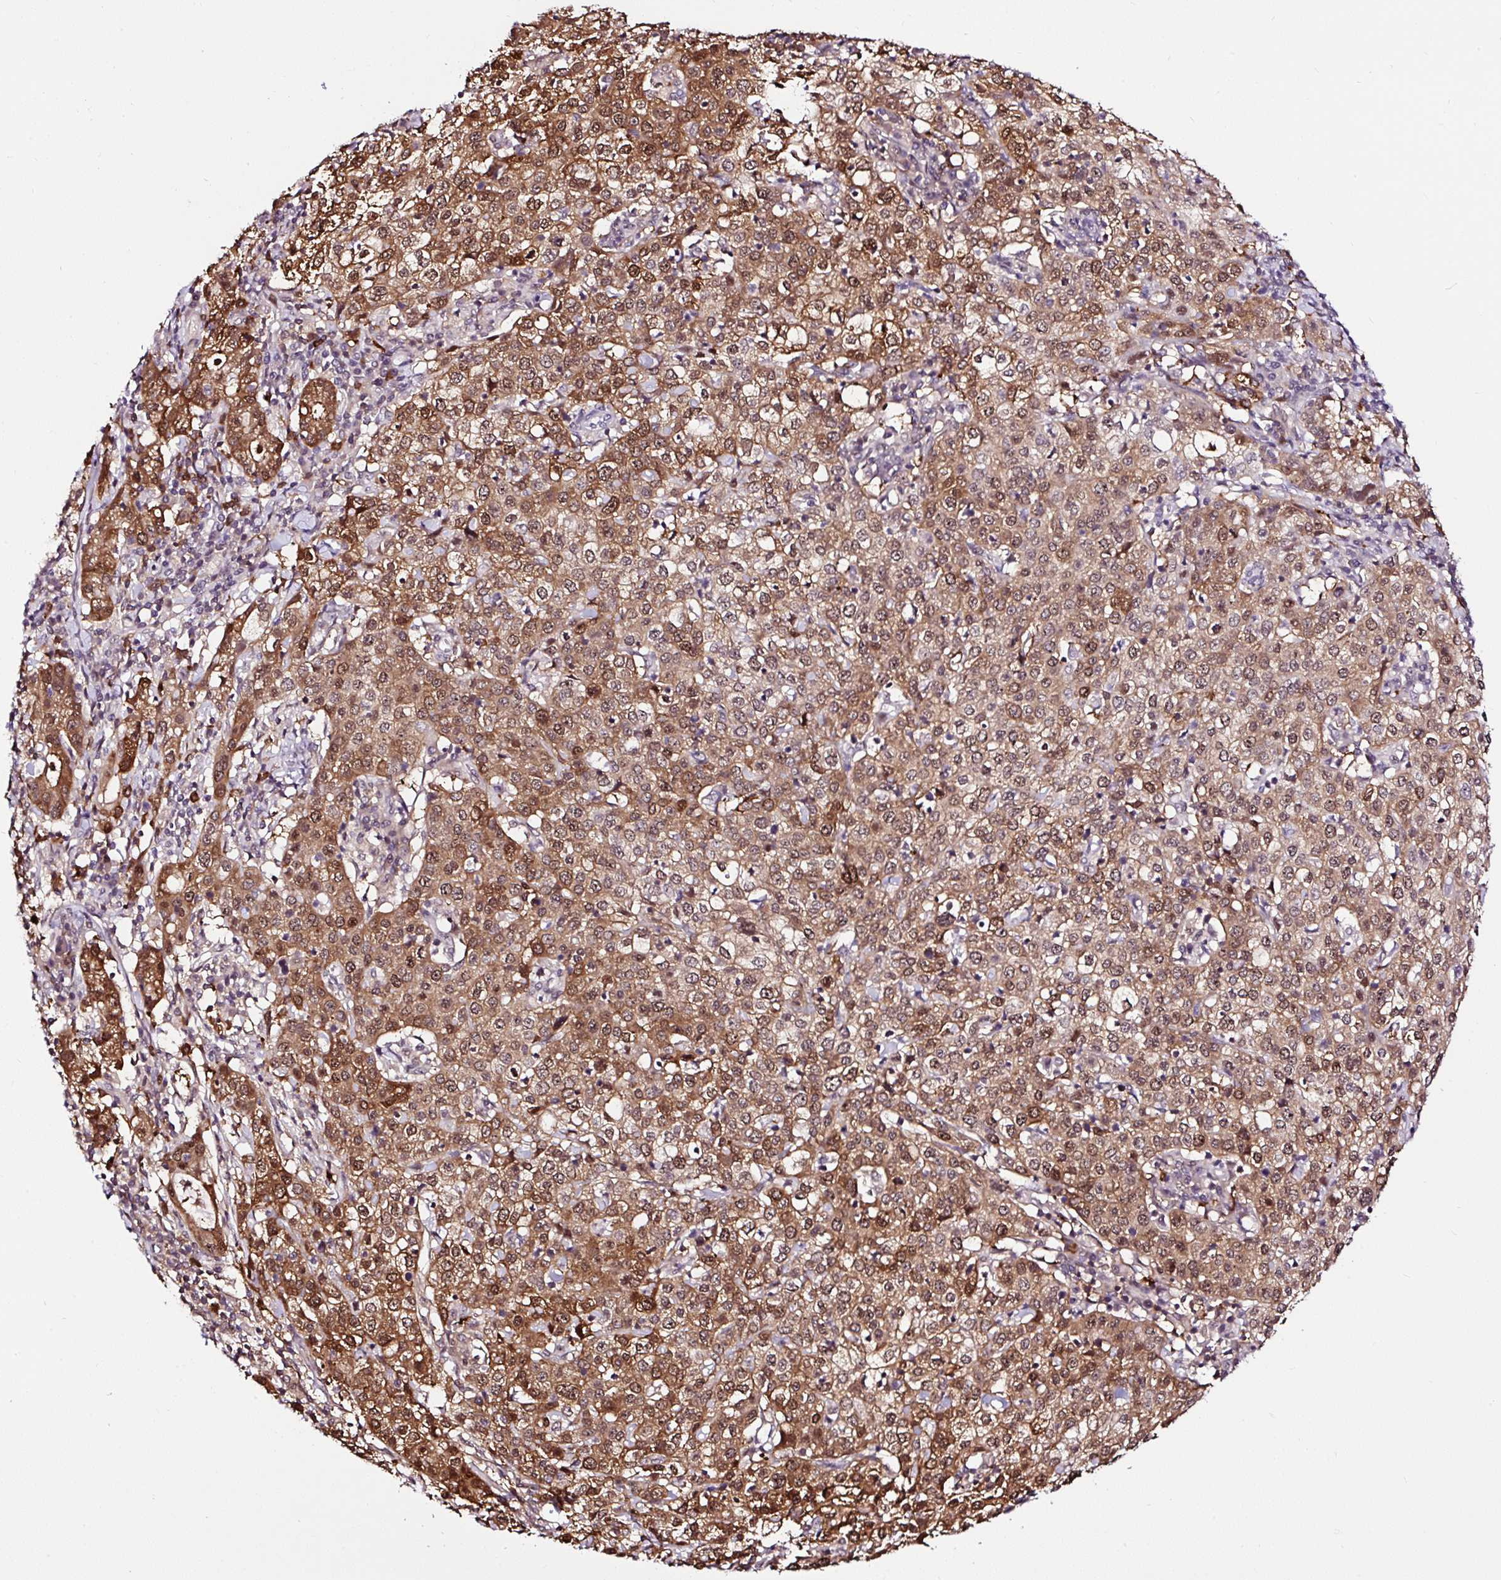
{"staining": {"intensity": "moderate", "quantity": ">75%", "location": "cytoplasmic/membranous,nuclear"}, "tissue": "cervical cancer", "cell_type": "Tumor cells", "image_type": "cancer", "snomed": [{"axis": "morphology", "description": "Normal tissue, NOS"}, {"axis": "morphology", "description": "Adenocarcinoma, NOS"}, {"axis": "topography", "description": "Cervix"}], "caption": "Immunohistochemical staining of human cervical cancer reveals medium levels of moderate cytoplasmic/membranous and nuclear protein expression in approximately >75% of tumor cells. Ihc stains the protein of interest in brown and the nuclei are stained blue.", "gene": "PIN4", "patient": {"sex": "female", "age": 44}}